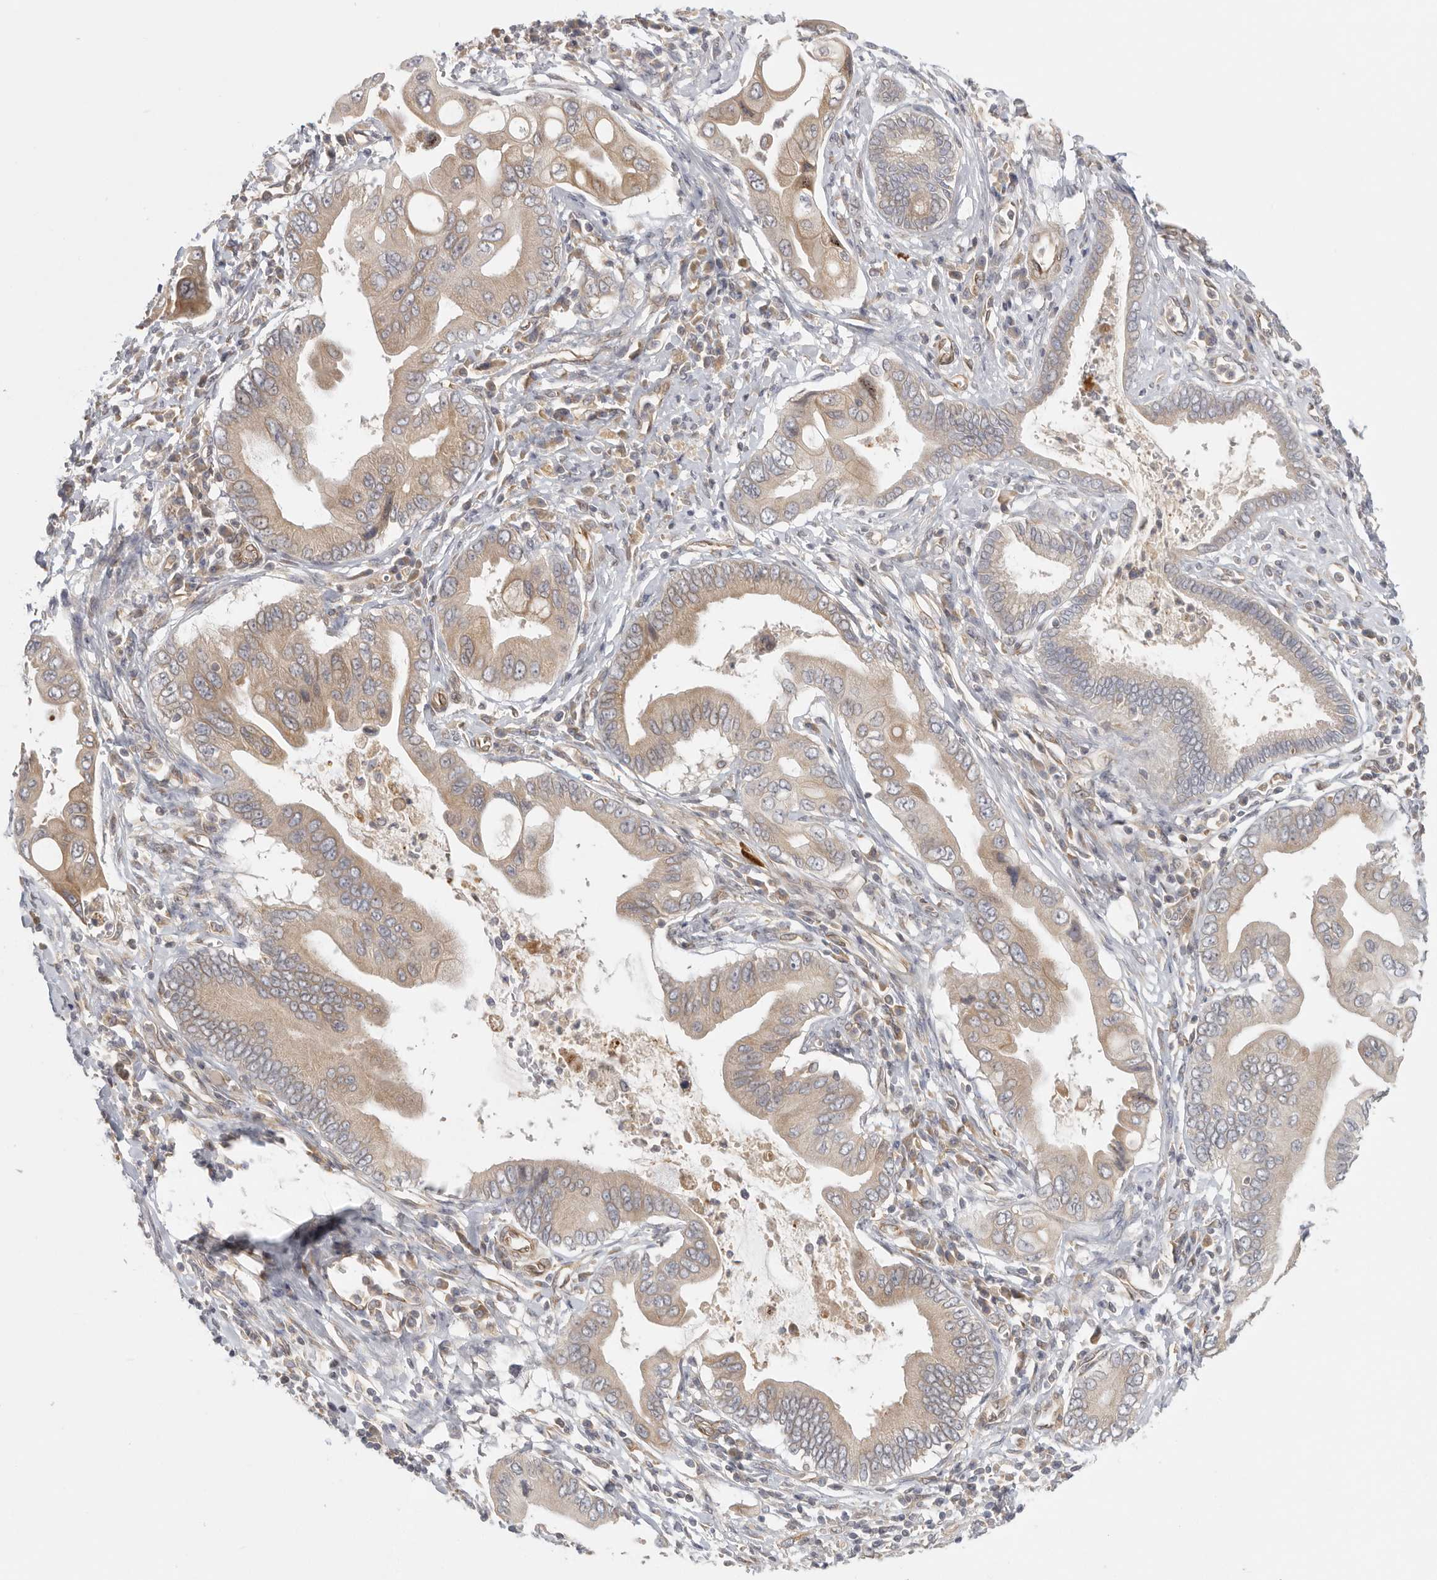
{"staining": {"intensity": "weak", "quantity": ">75%", "location": "cytoplasmic/membranous"}, "tissue": "pancreatic cancer", "cell_type": "Tumor cells", "image_type": "cancer", "snomed": [{"axis": "morphology", "description": "Adenocarcinoma, NOS"}, {"axis": "topography", "description": "Pancreas"}], "caption": "The micrograph displays immunohistochemical staining of pancreatic adenocarcinoma. There is weak cytoplasmic/membranous staining is identified in approximately >75% of tumor cells.", "gene": "BCAP29", "patient": {"sex": "male", "age": 78}}